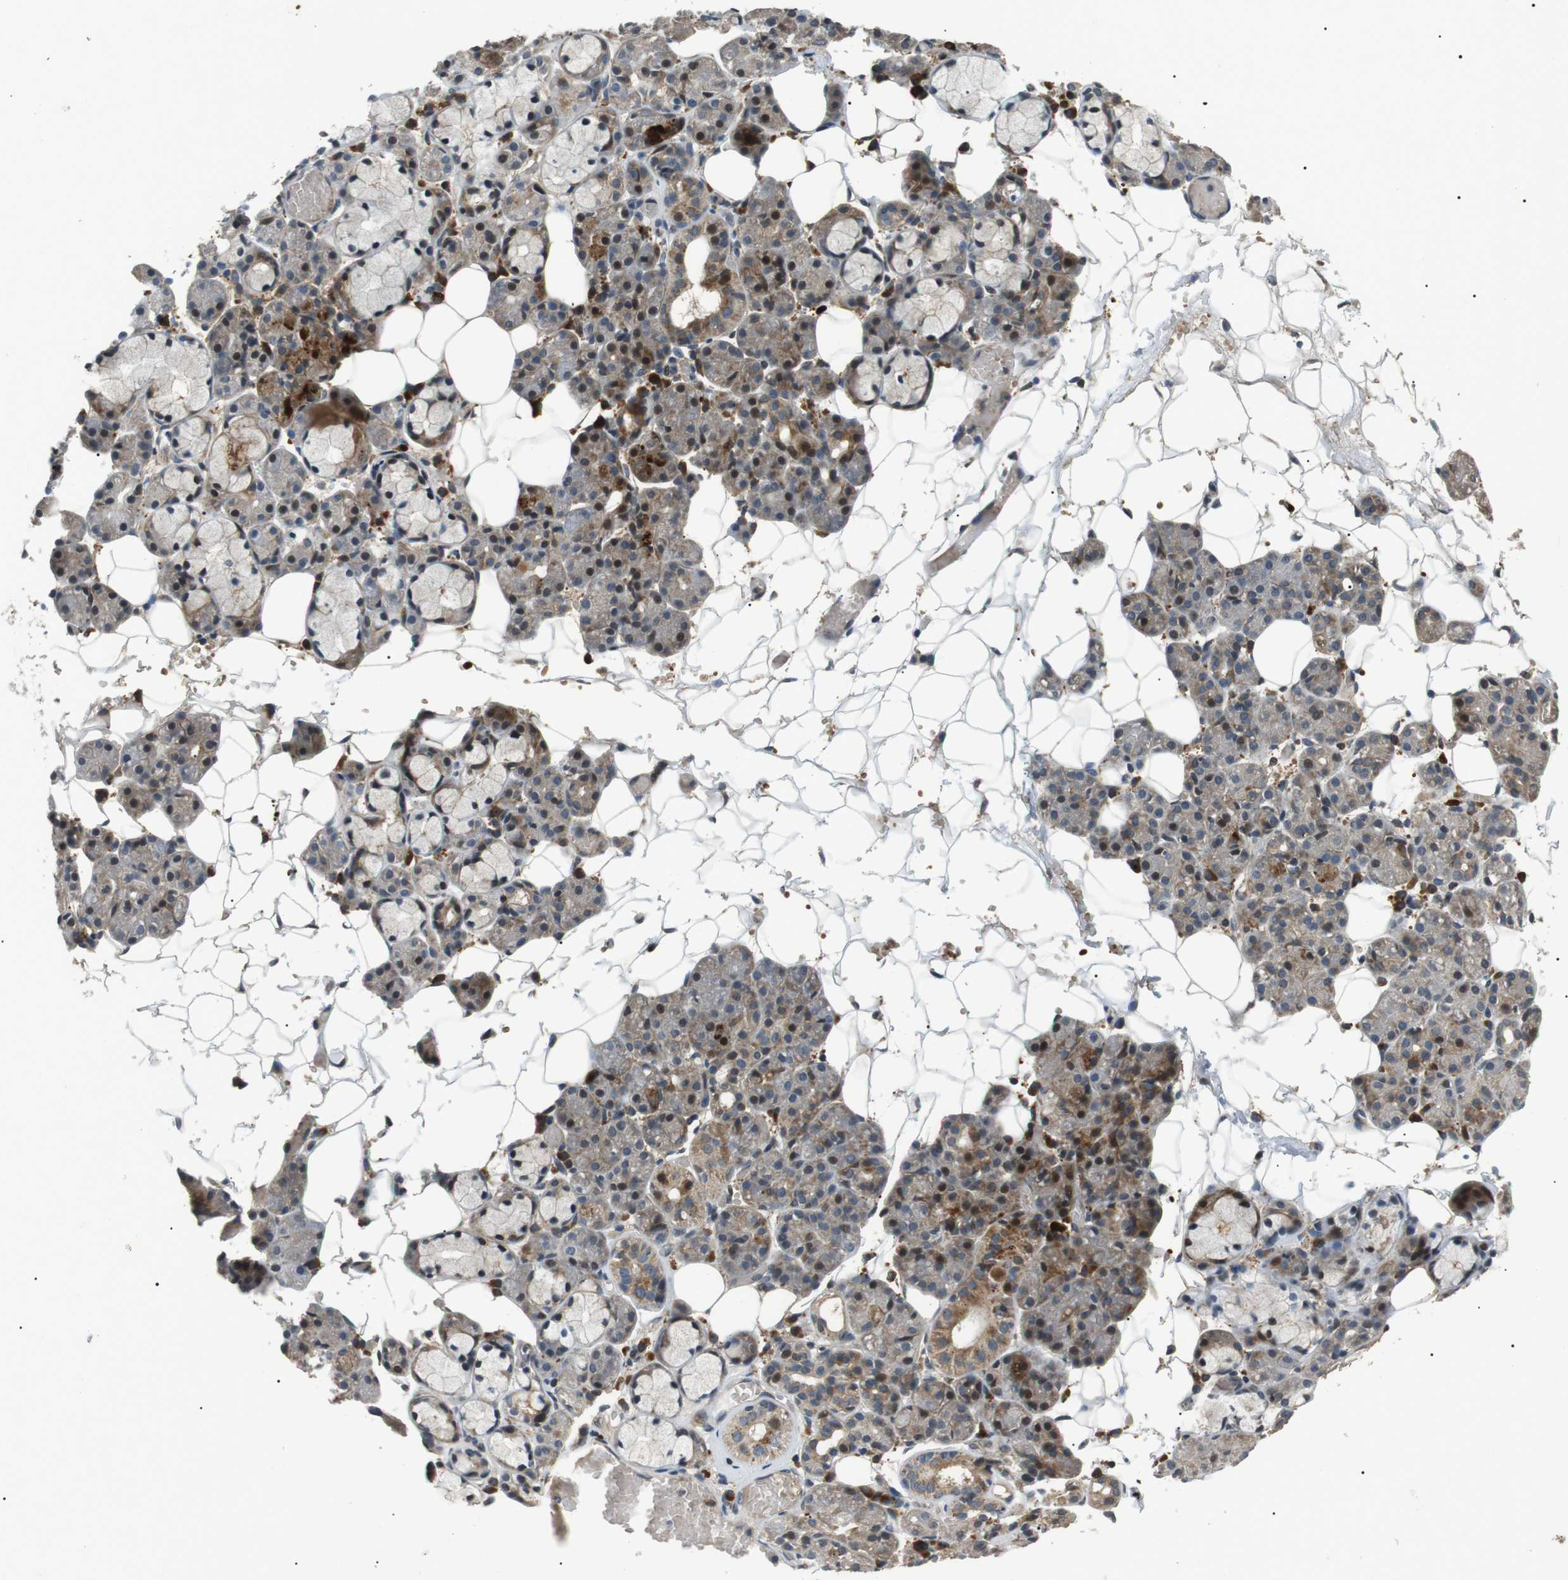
{"staining": {"intensity": "moderate", "quantity": "25%-75%", "location": "cytoplasmic/membranous"}, "tissue": "salivary gland", "cell_type": "Glandular cells", "image_type": "normal", "snomed": [{"axis": "morphology", "description": "Normal tissue, NOS"}, {"axis": "topography", "description": "Salivary gland"}], "caption": "Salivary gland stained with a brown dye displays moderate cytoplasmic/membranous positive expression in about 25%-75% of glandular cells.", "gene": "HSPA13", "patient": {"sex": "male", "age": 63}}